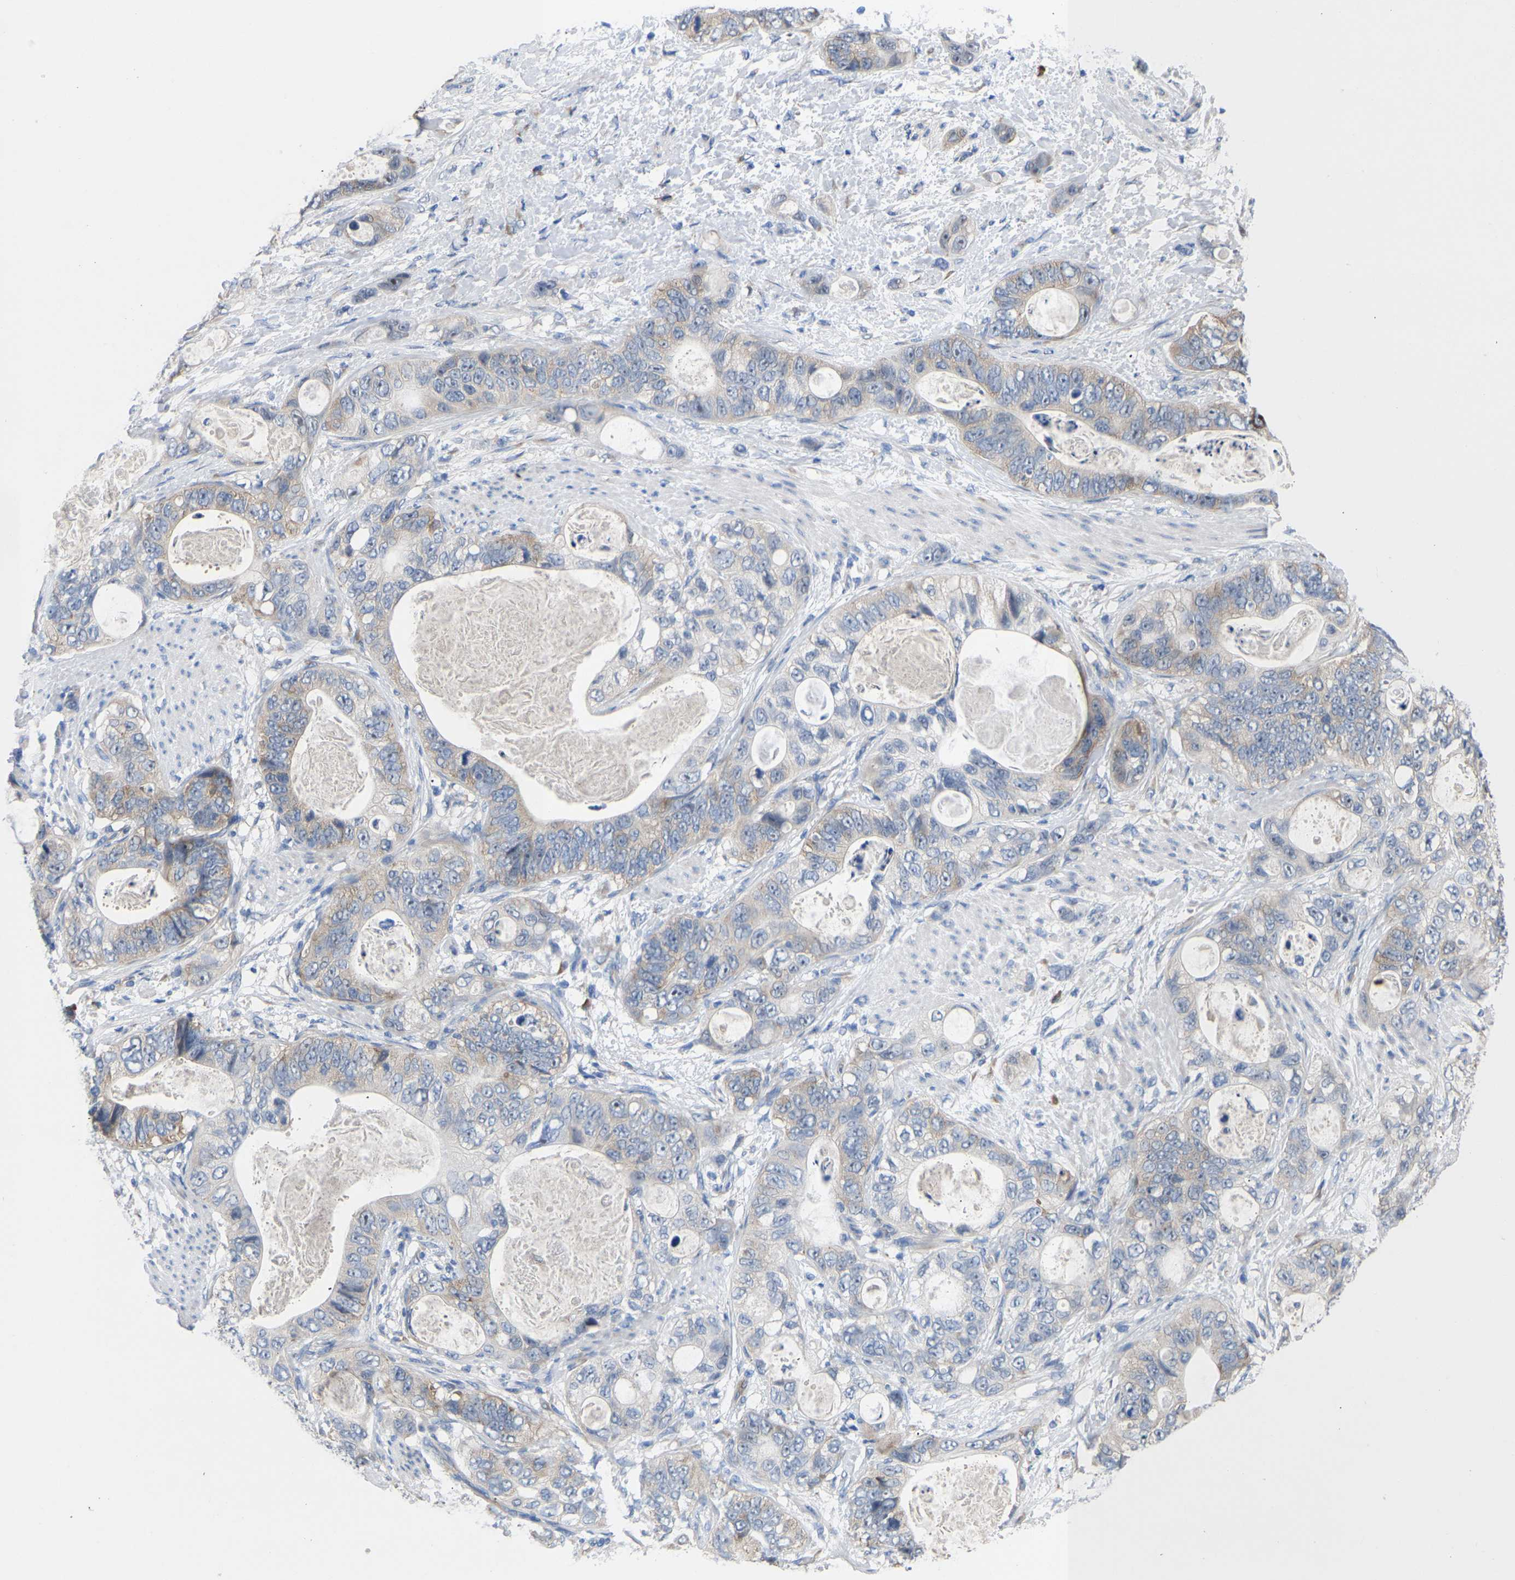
{"staining": {"intensity": "weak", "quantity": "25%-75%", "location": "cytoplasmic/membranous"}, "tissue": "stomach cancer", "cell_type": "Tumor cells", "image_type": "cancer", "snomed": [{"axis": "morphology", "description": "Normal tissue, NOS"}, {"axis": "morphology", "description": "Adenocarcinoma, NOS"}, {"axis": "topography", "description": "Stomach"}], "caption": "This photomicrograph reveals immunohistochemistry (IHC) staining of stomach cancer (adenocarcinoma), with low weak cytoplasmic/membranous staining in about 25%-75% of tumor cells.", "gene": "ABCA10", "patient": {"sex": "female", "age": 89}}